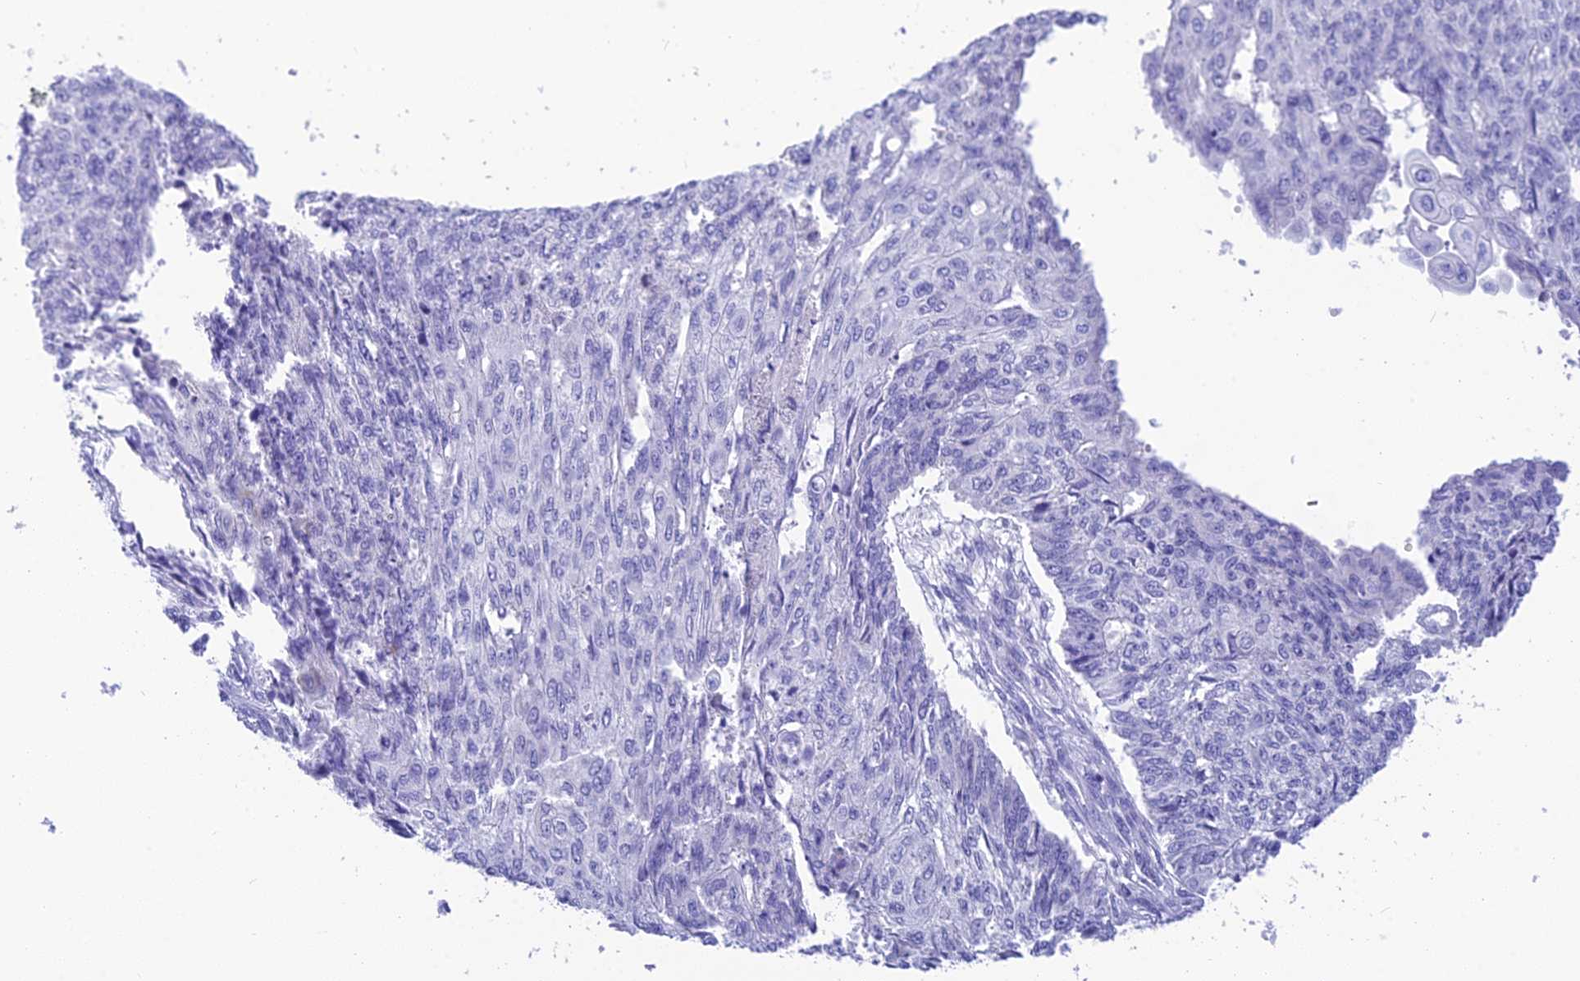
{"staining": {"intensity": "negative", "quantity": "none", "location": "none"}, "tissue": "endometrial cancer", "cell_type": "Tumor cells", "image_type": "cancer", "snomed": [{"axis": "morphology", "description": "Adenocarcinoma, NOS"}, {"axis": "topography", "description": "Endometrium"}], "caption": "High power microscopy histopathology image of an IHC photomicrograph of endometrial cancer (adenocarcinoma), revealing no significant positivity in tumor cells.", "gene": "KDELR3", "patient": {"sex": "female", "age": 32}}